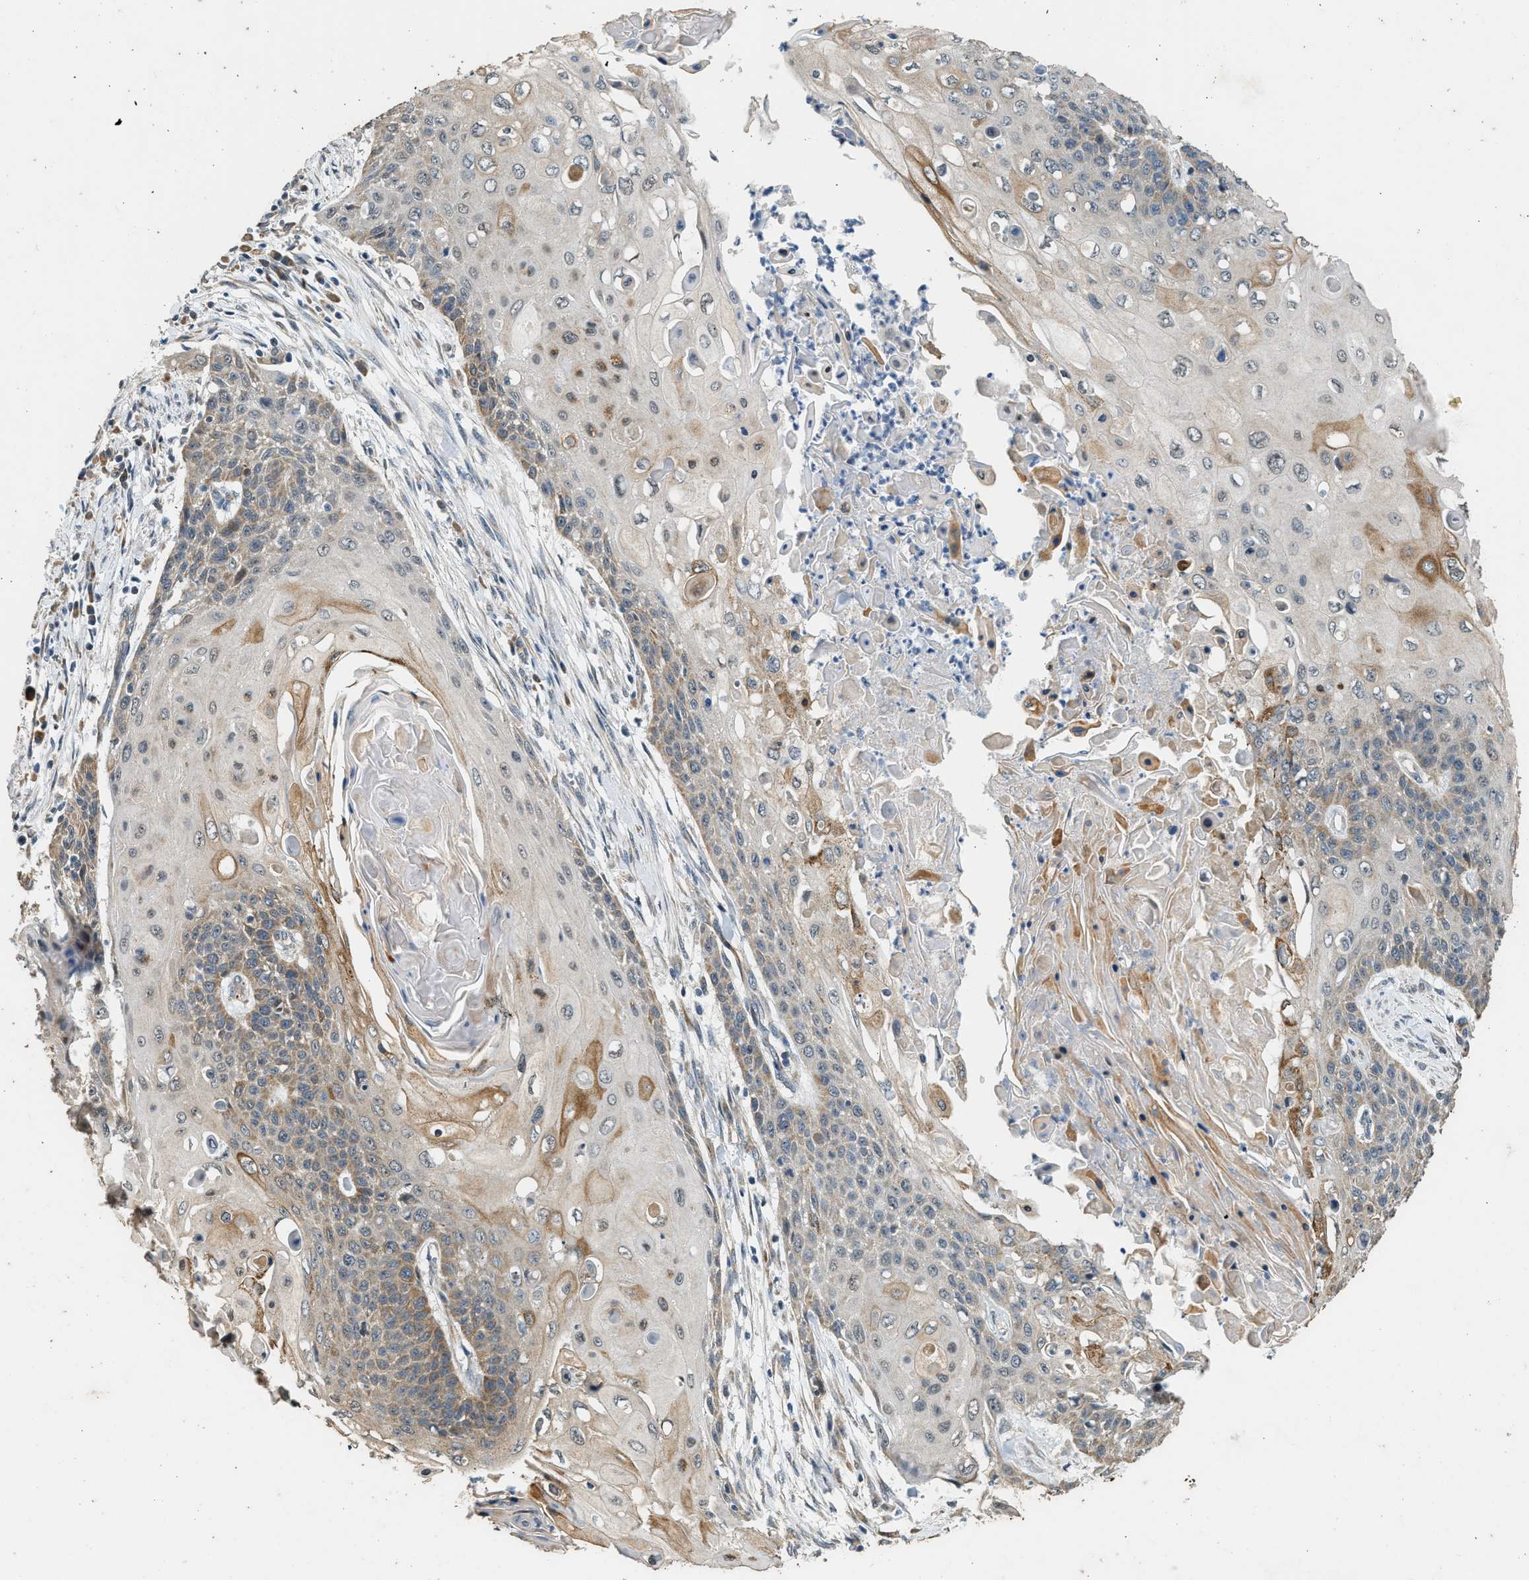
{"staining": {"intensity": "weak", "quantity": "25%-75%", "location": "cytoplasmic/membranous"}, "tissue": "cervical cancer", "cell_type": "Tumor cells", "image_type": "cancer", "snomed": [{"axis": "morphology", "description": "Squamous cell carcinoma, NOS"}, {"axis": "topography", "description": "Cervix"}], "caption": "Protein analysis of squamous cell carcinoma (cervical) tissue demonstrates weak cytoplasmic/membranous expression in approximately 25%-75% of tumor cells.", "gene": "PCLO", "patient": {"sex": "female", "age": 39}}